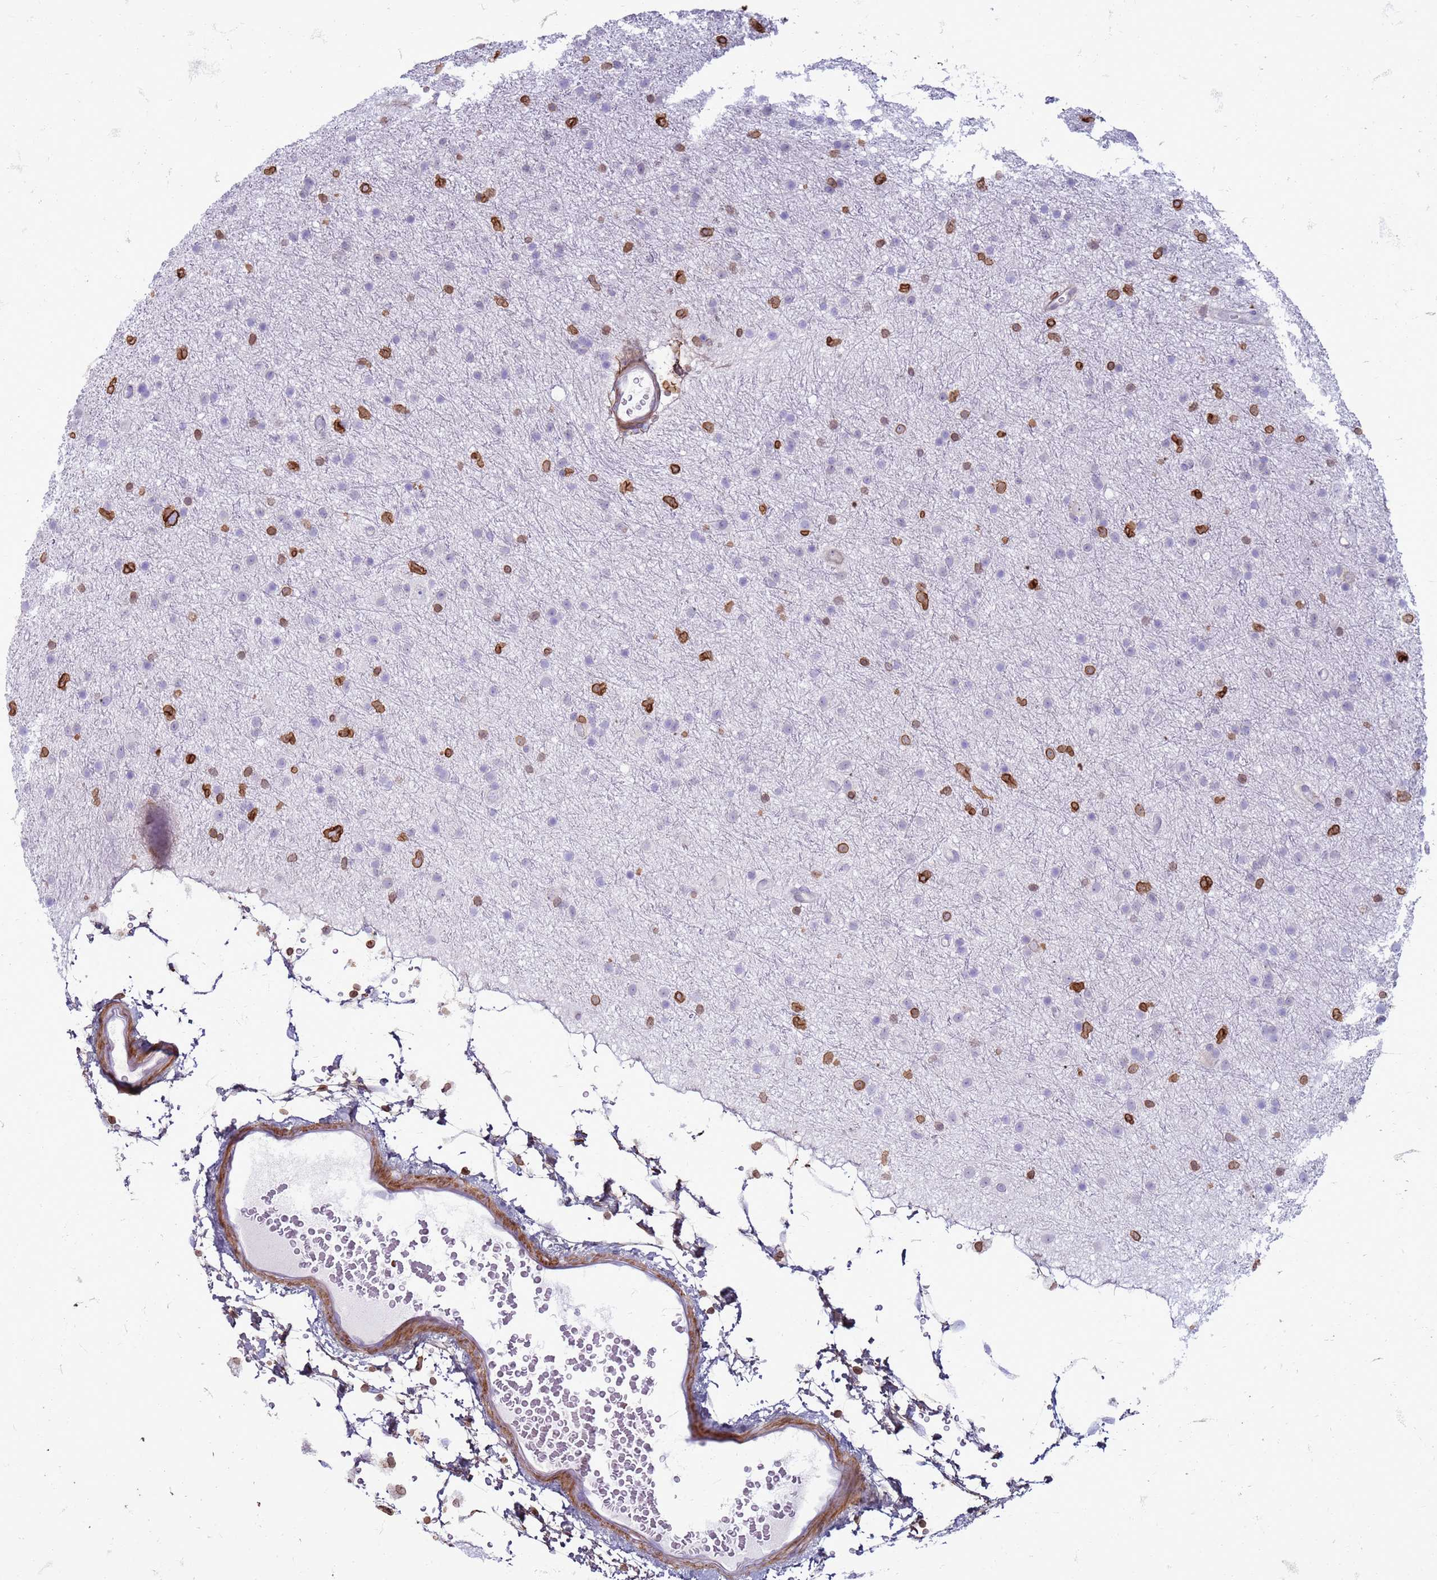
{"staining": {"intensity": "moderate", "quantity": "<25%", "location": "cytoplasmic/membranous,nuclear"}, "tissue": "glioma", "cell_type": "Tumor cells", "image_type": "cancer", "snomed": [{"axis": "morphology", "description": "Glioma, malignant, Low grade"}, {"axis": "topography", "description": "Cerebral cortex"}], "caption": "The micrograph reveals staining of malignant low-grade glioma, revealing moderate cytoplasmic/membranous and nuclear protein positivity (brown color) within tumor cells. The staining was performed using DAB (3,3'-diaminobenzidine) to visualize the protein expression in brown, while the nuclei were stained in blue with hematoxylin (Magnification: 20x).", "gene": "METTL25B", "patient": {"sex": "female", "age": 39}}